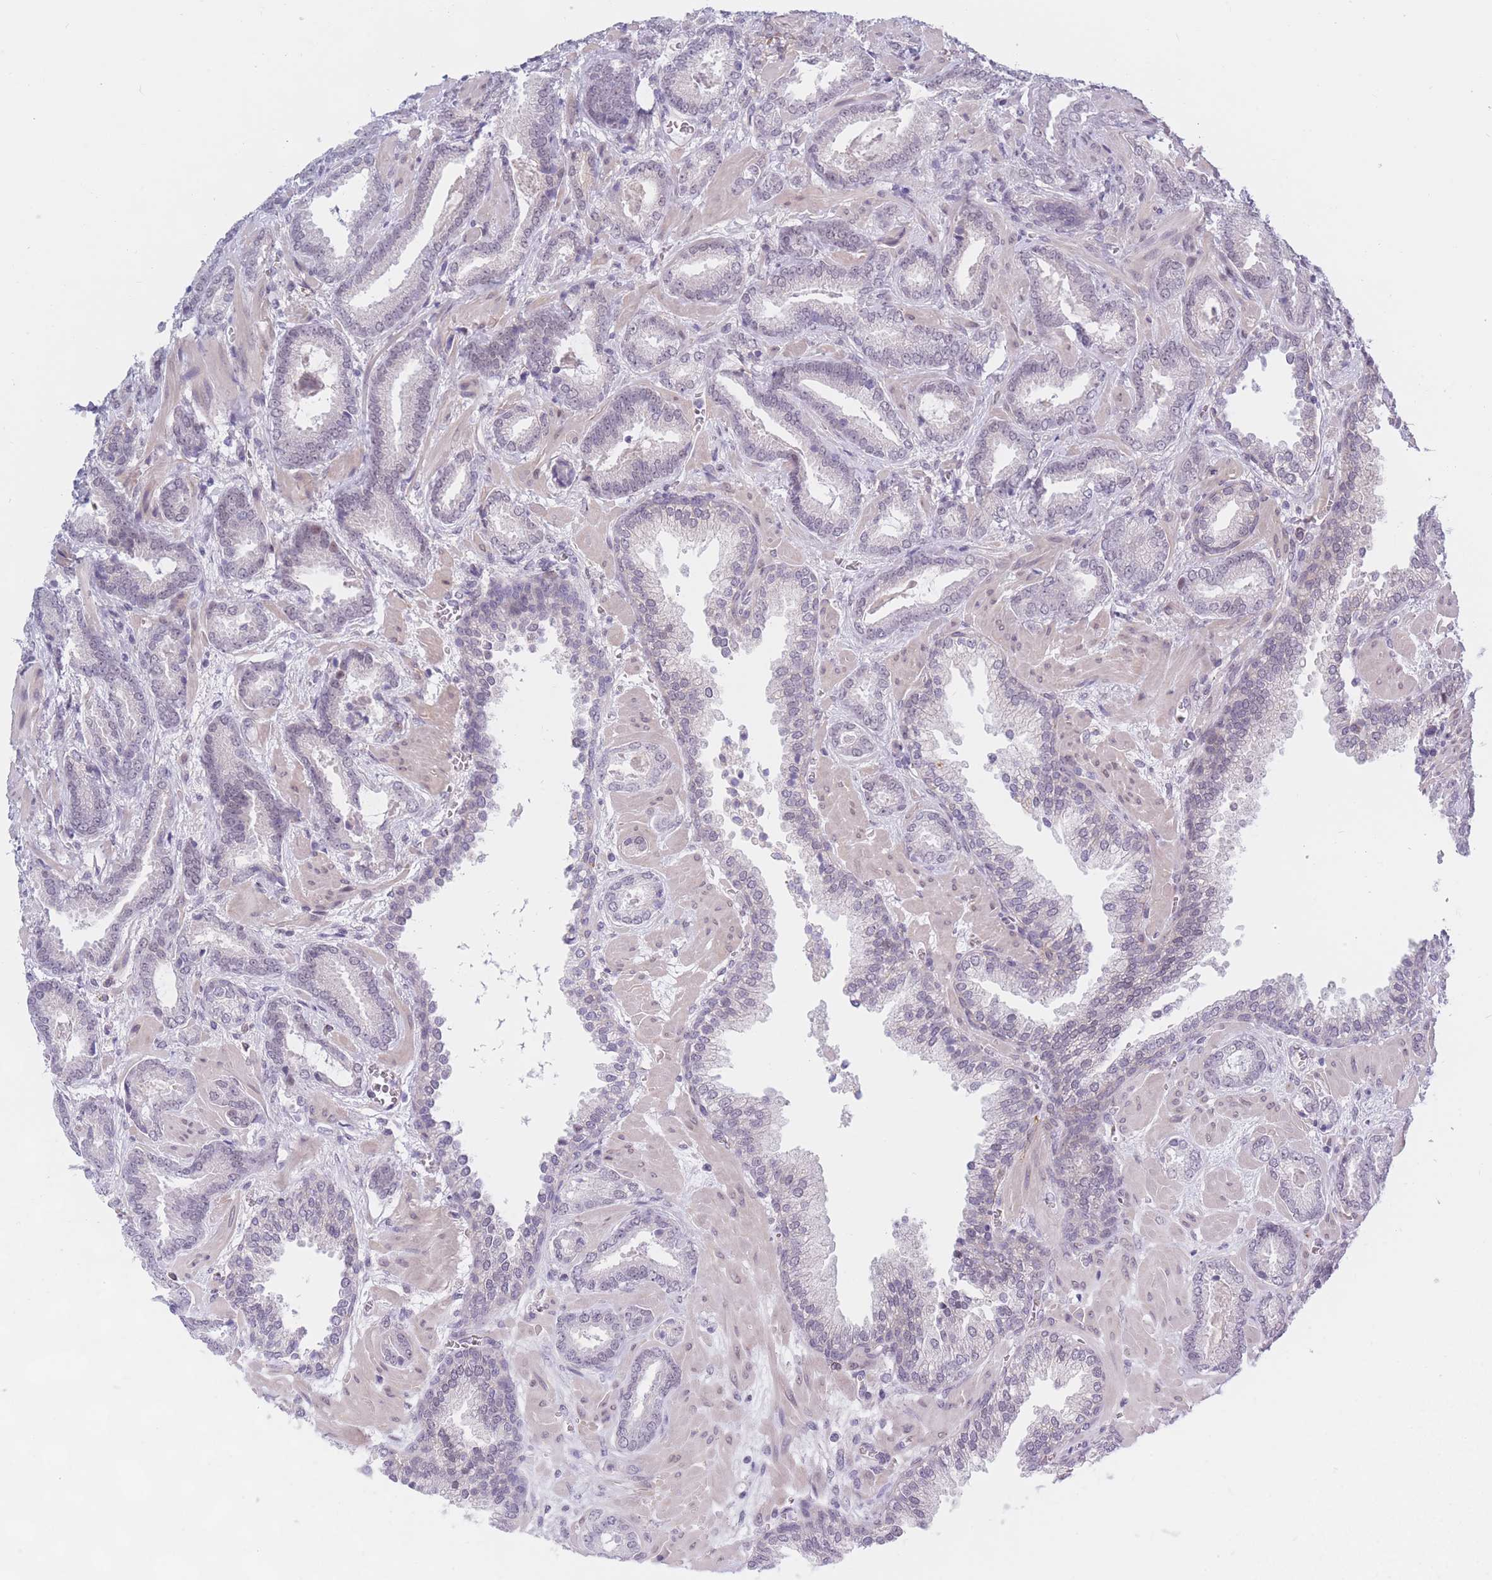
{"staining": {"intensity": "negative", "quantity": "none", "location": "none"}, "tissue": "prostate cancer", "cell_type": "Tumor cells", "image_type": "cancer", "snomed": [{"axis": "morphology", "description": "Adenocarcinoma, Low grade"}, {"axis": "topography", "description": "Prostate"}], "caption": "The IHC image has no significant staining in tumor cells of prostate cancer tissue.", "gene": "PODXL", "patient": {"sex": "male", "age": 62}}